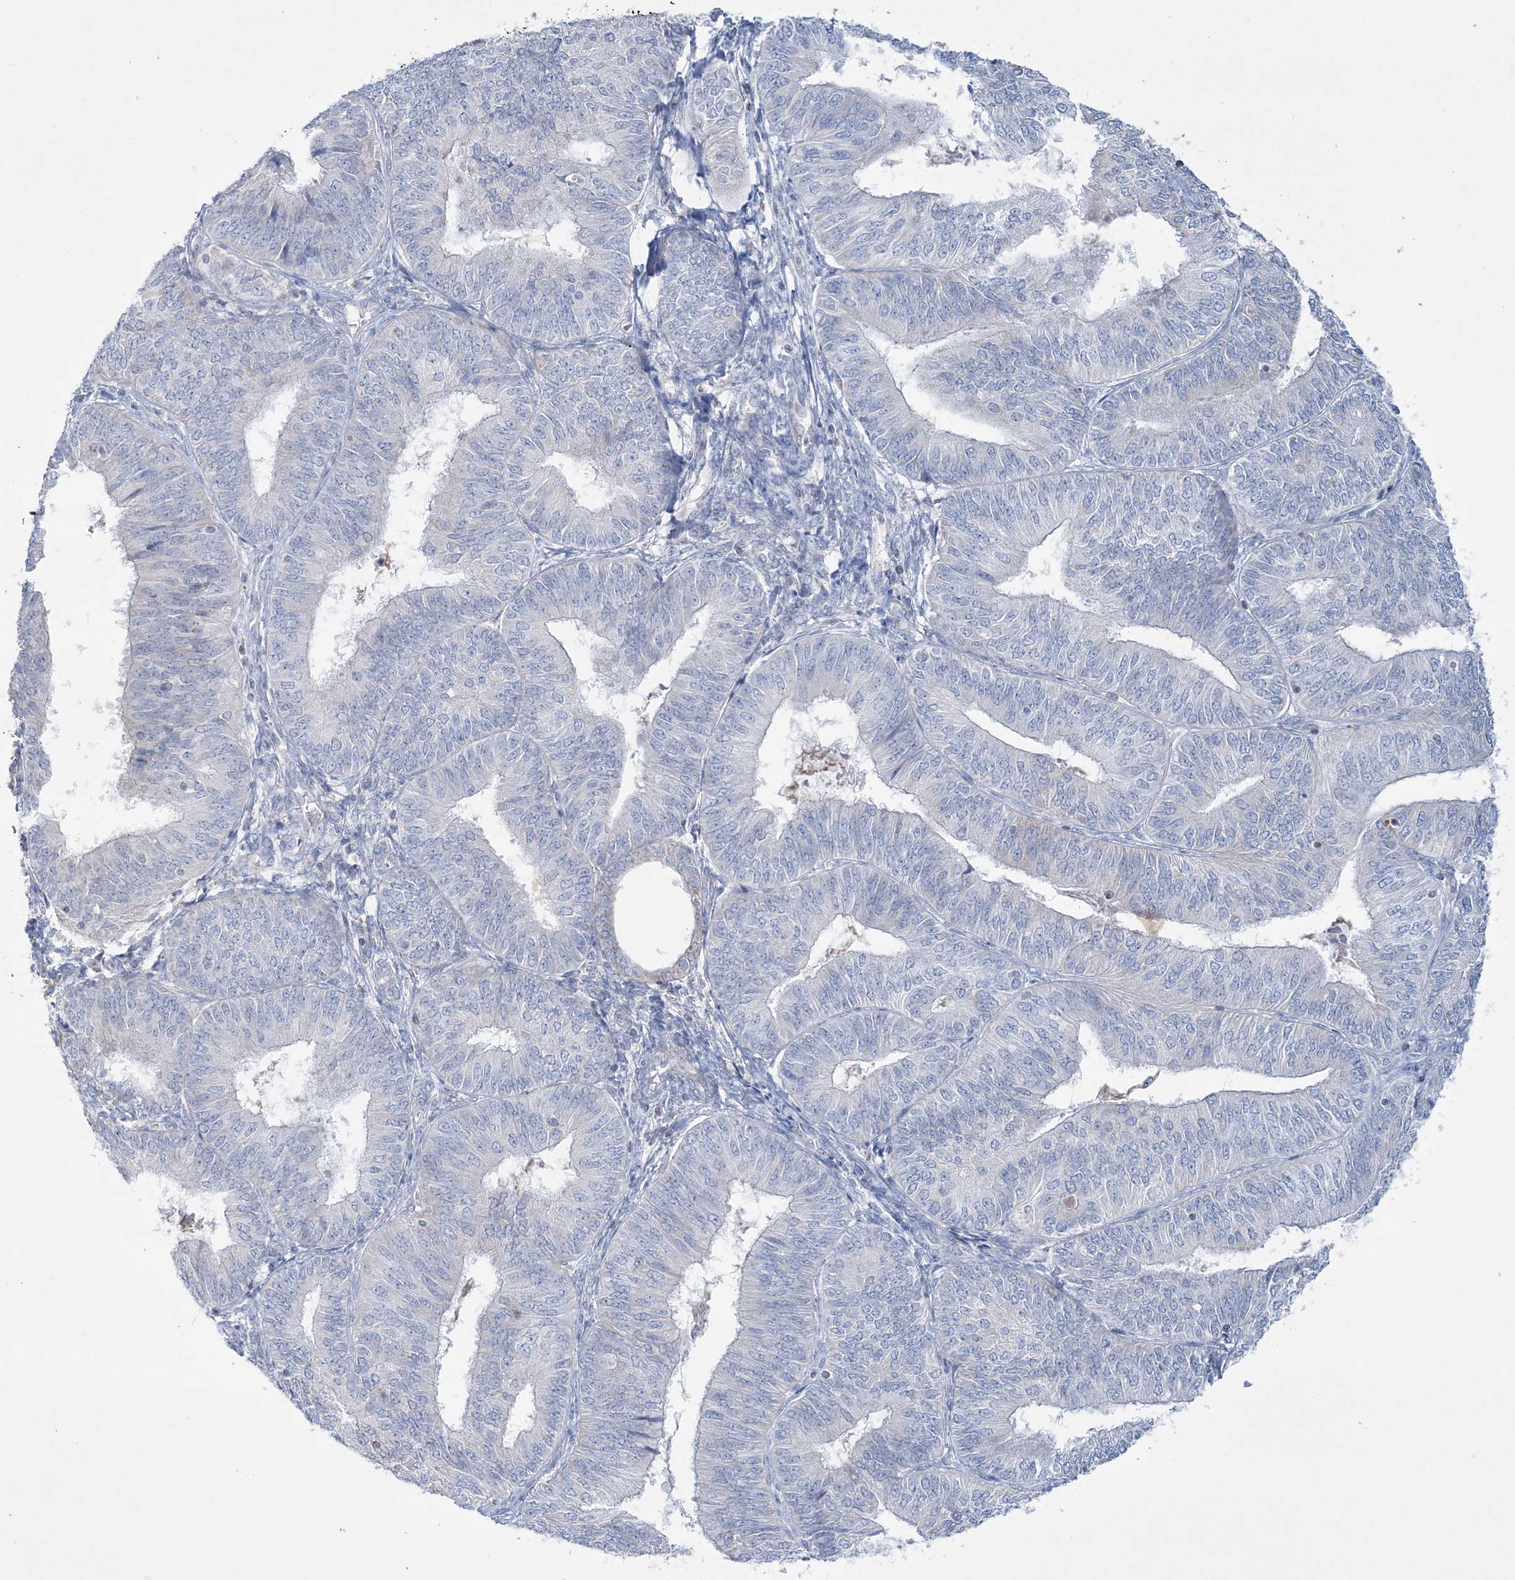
{"staining": {"intensity": "negative", "quantity": "none", "location": "none"}, "tissue": "endometrial cancer", "cell_type": "Tumor cells", "image_type": "cancer", "snomed": [{"axis": "morphology", "description": "Adenocarcinoma, NOS"}, {"axis": "topography", "description": "Endometrium"}], "caption": "Immunohistochemical staining of human adenocarcinoma (endometrial) displays no significant staining in tumor cells. The staining was performed using DAB to visualize the protein expression in brown, while the nuclei were stained in blue with hematoxylin (Magnification: 20x).", "gene": "TBC1D7", "patient": {"sex": "female", "age": 58}}